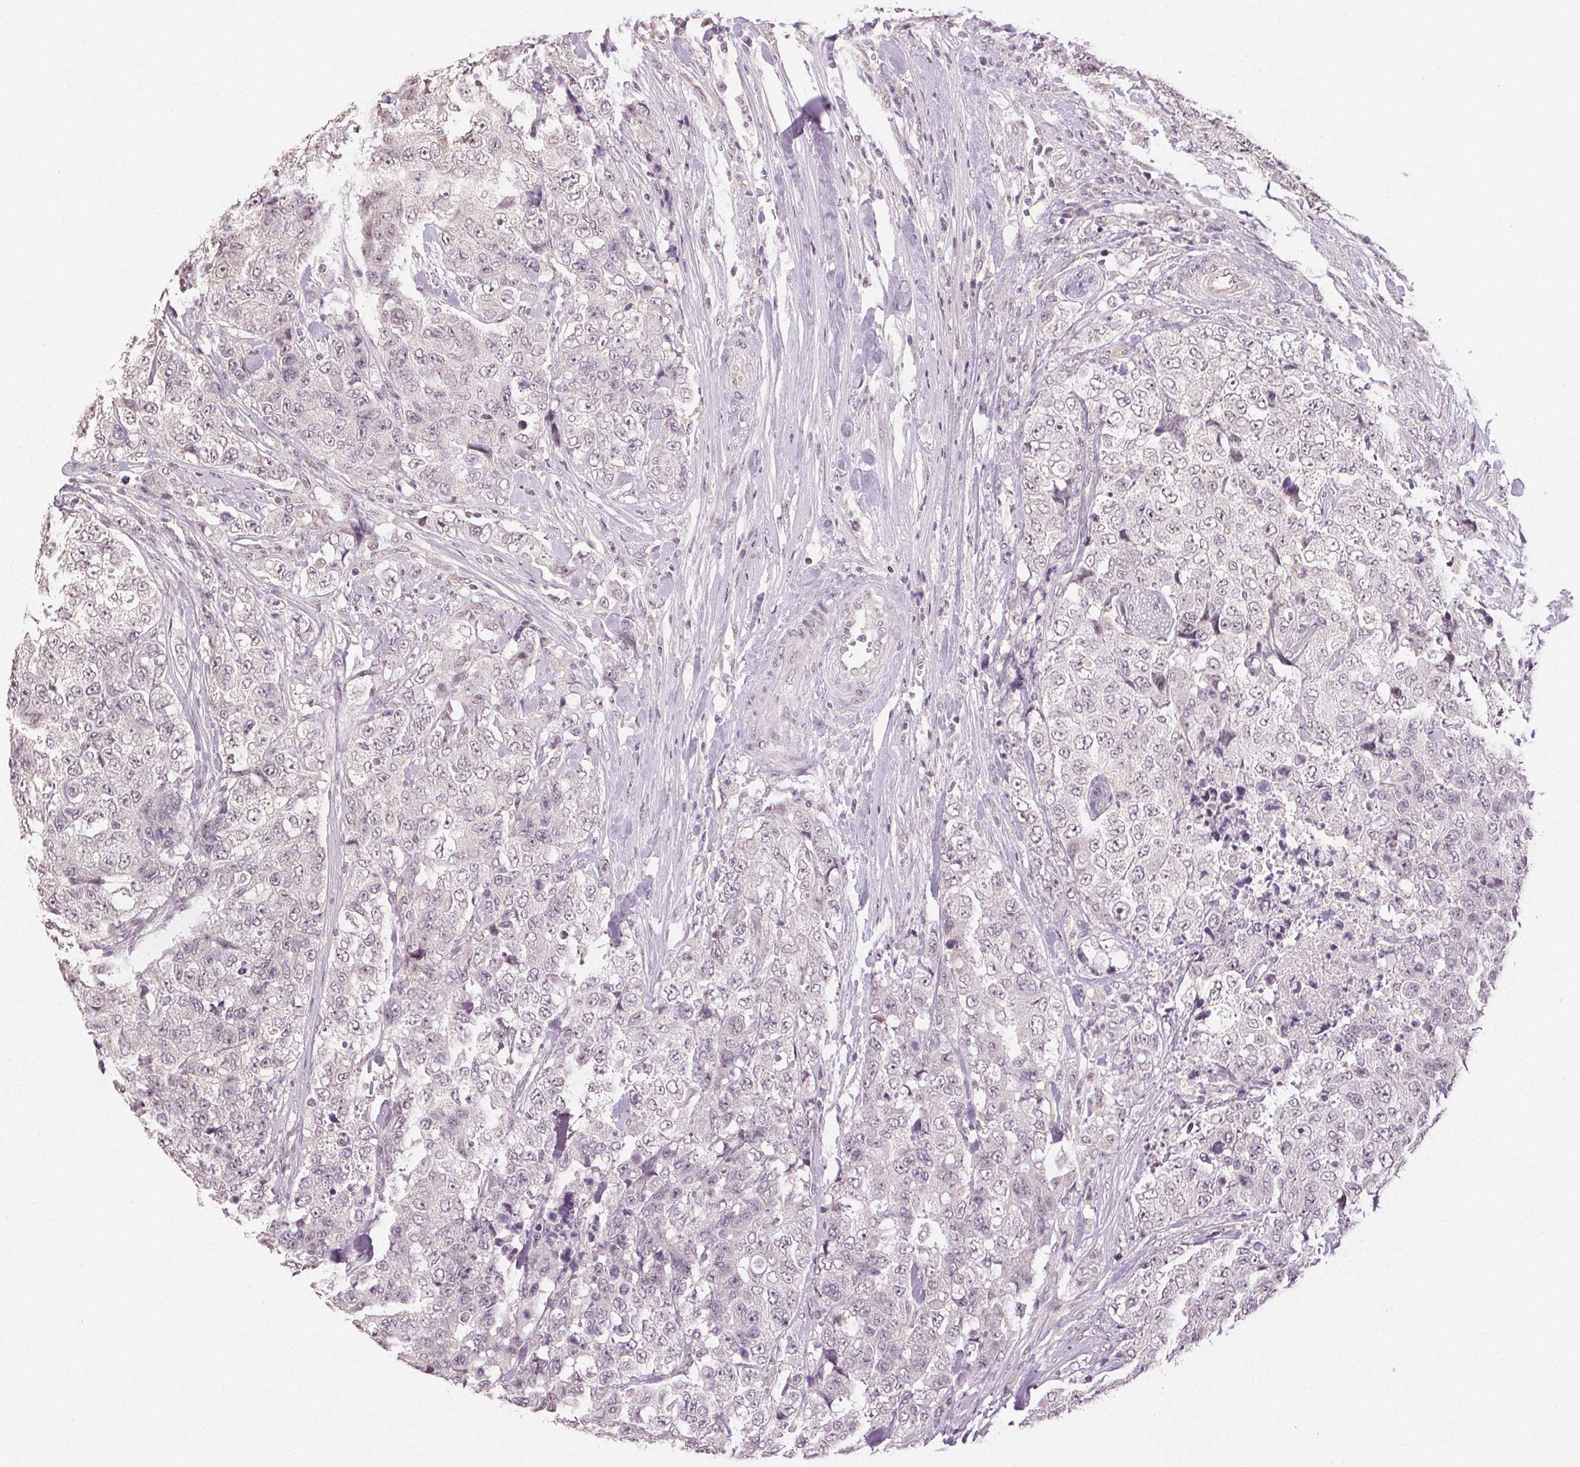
{"staining": {"intensity": "negative", "quantity": "none", "location": "none"}, "tissue": "urothelial cancer", "cell_type": "Tumor cells", "image_type": "cancer", "snomed": [{"axis": "morphology", "description": "Urothelial carcinoma, High grade"}, {"axis": "topography", "description": "Urinary bladder"}], "caption": "Urothelial cancer was stained to show a protein in brown. There is no significant positivity in tumor cells. (Brightfield microscopy of DAB (3,3'-diaminobenzidine) immunohistochemistry at high magnification).", "gene": "PLCB1", "patient": {"sex": "female", "age": 78}}